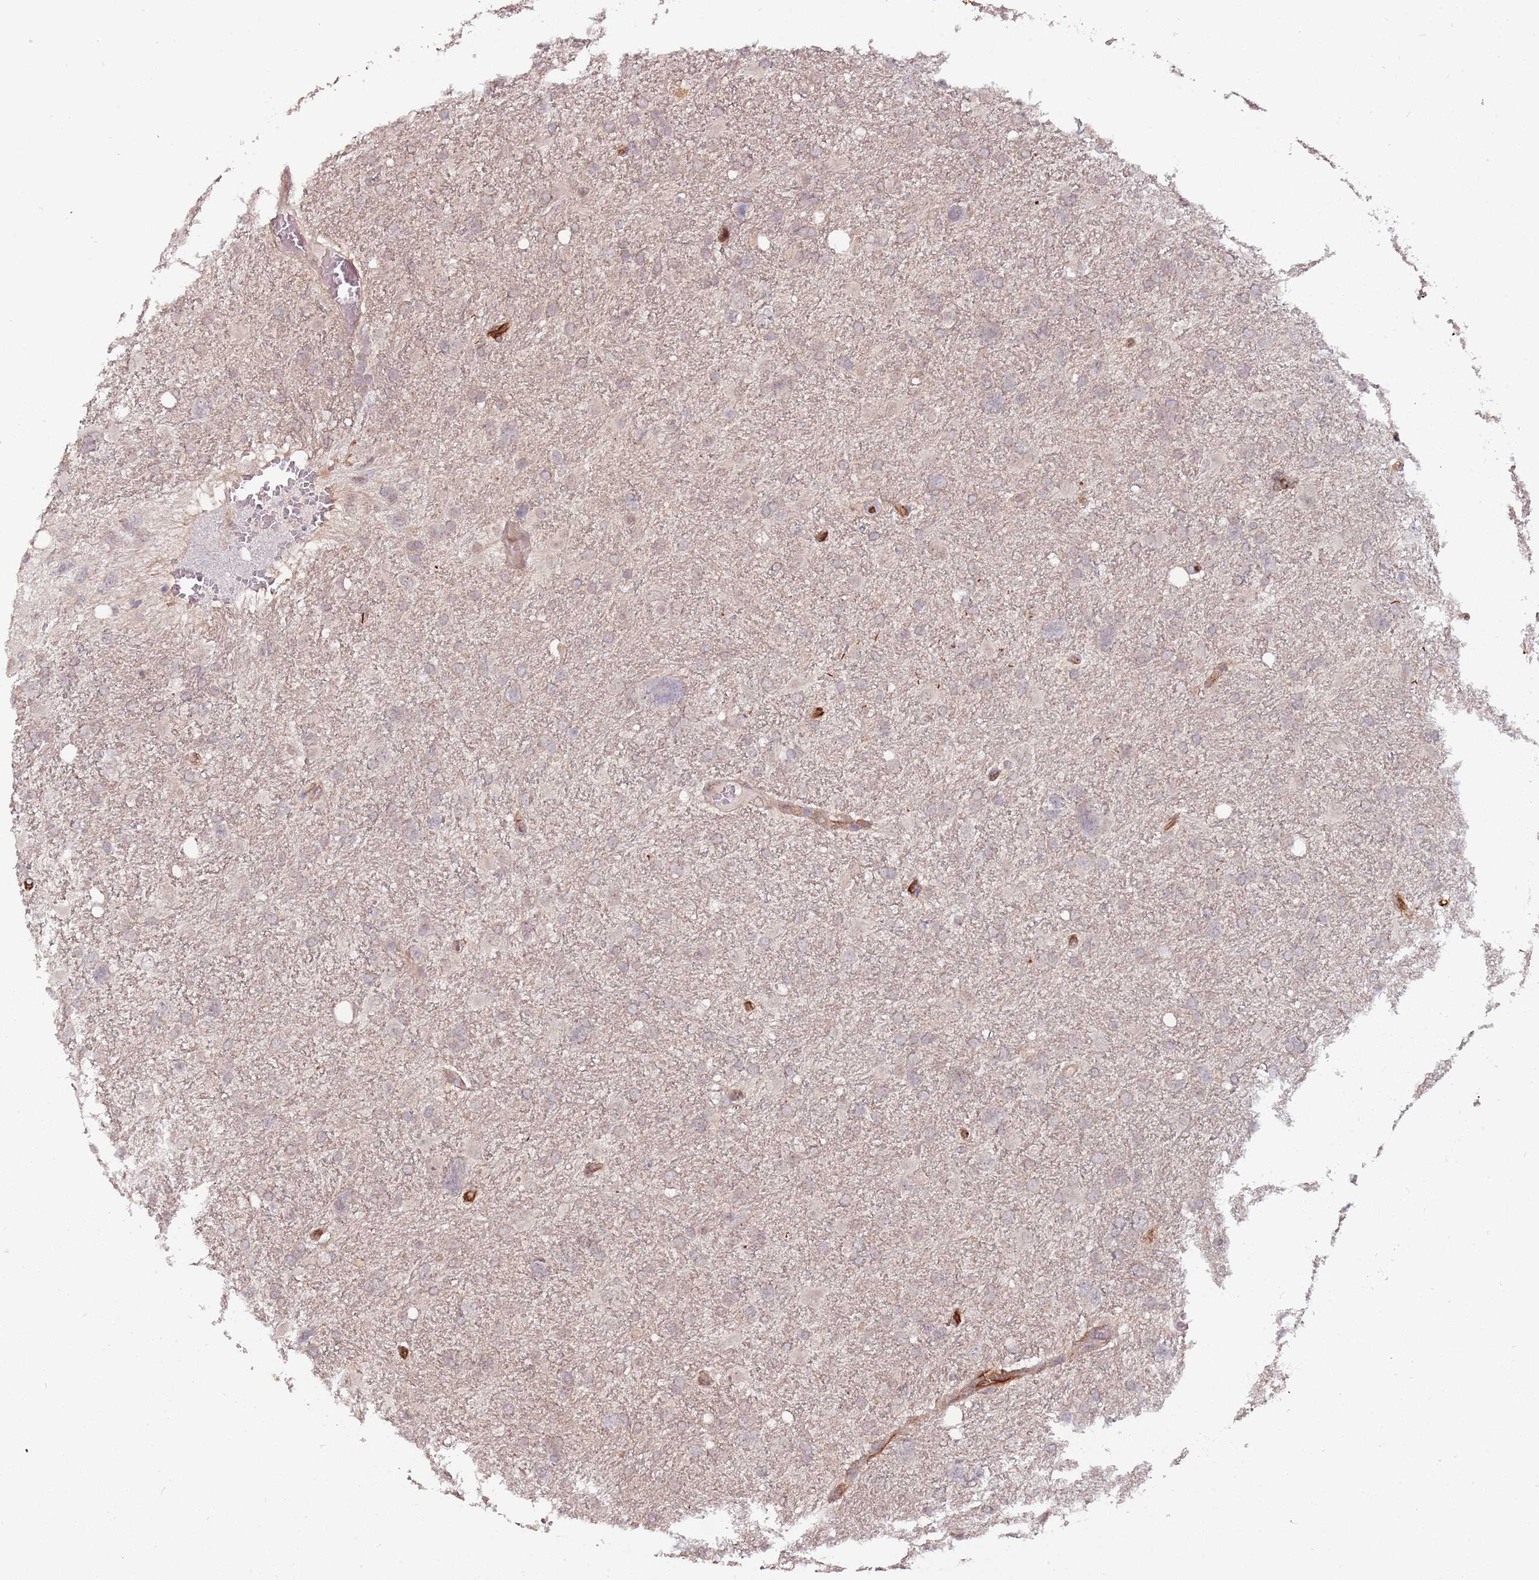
{"staining": {"intensity": "negative", "quantity": "none", "location": "none"}, "tissue": "glioma", "cell_type": "Tumor cells", "image_type": "cancer", "snomed": [{"axis": "morphology", "description": "Glioma, malignant, High grade"}, {"axis": "topography", "description": "Brain"}], "caption": "High power microscopy photomicrograph of an IHC histopathology image of malignant glioma (high-grade), revealing no significant staining in tumor cells.", "gene": "ZBTB5", "patient": {"sex": "male", "age": 61}}